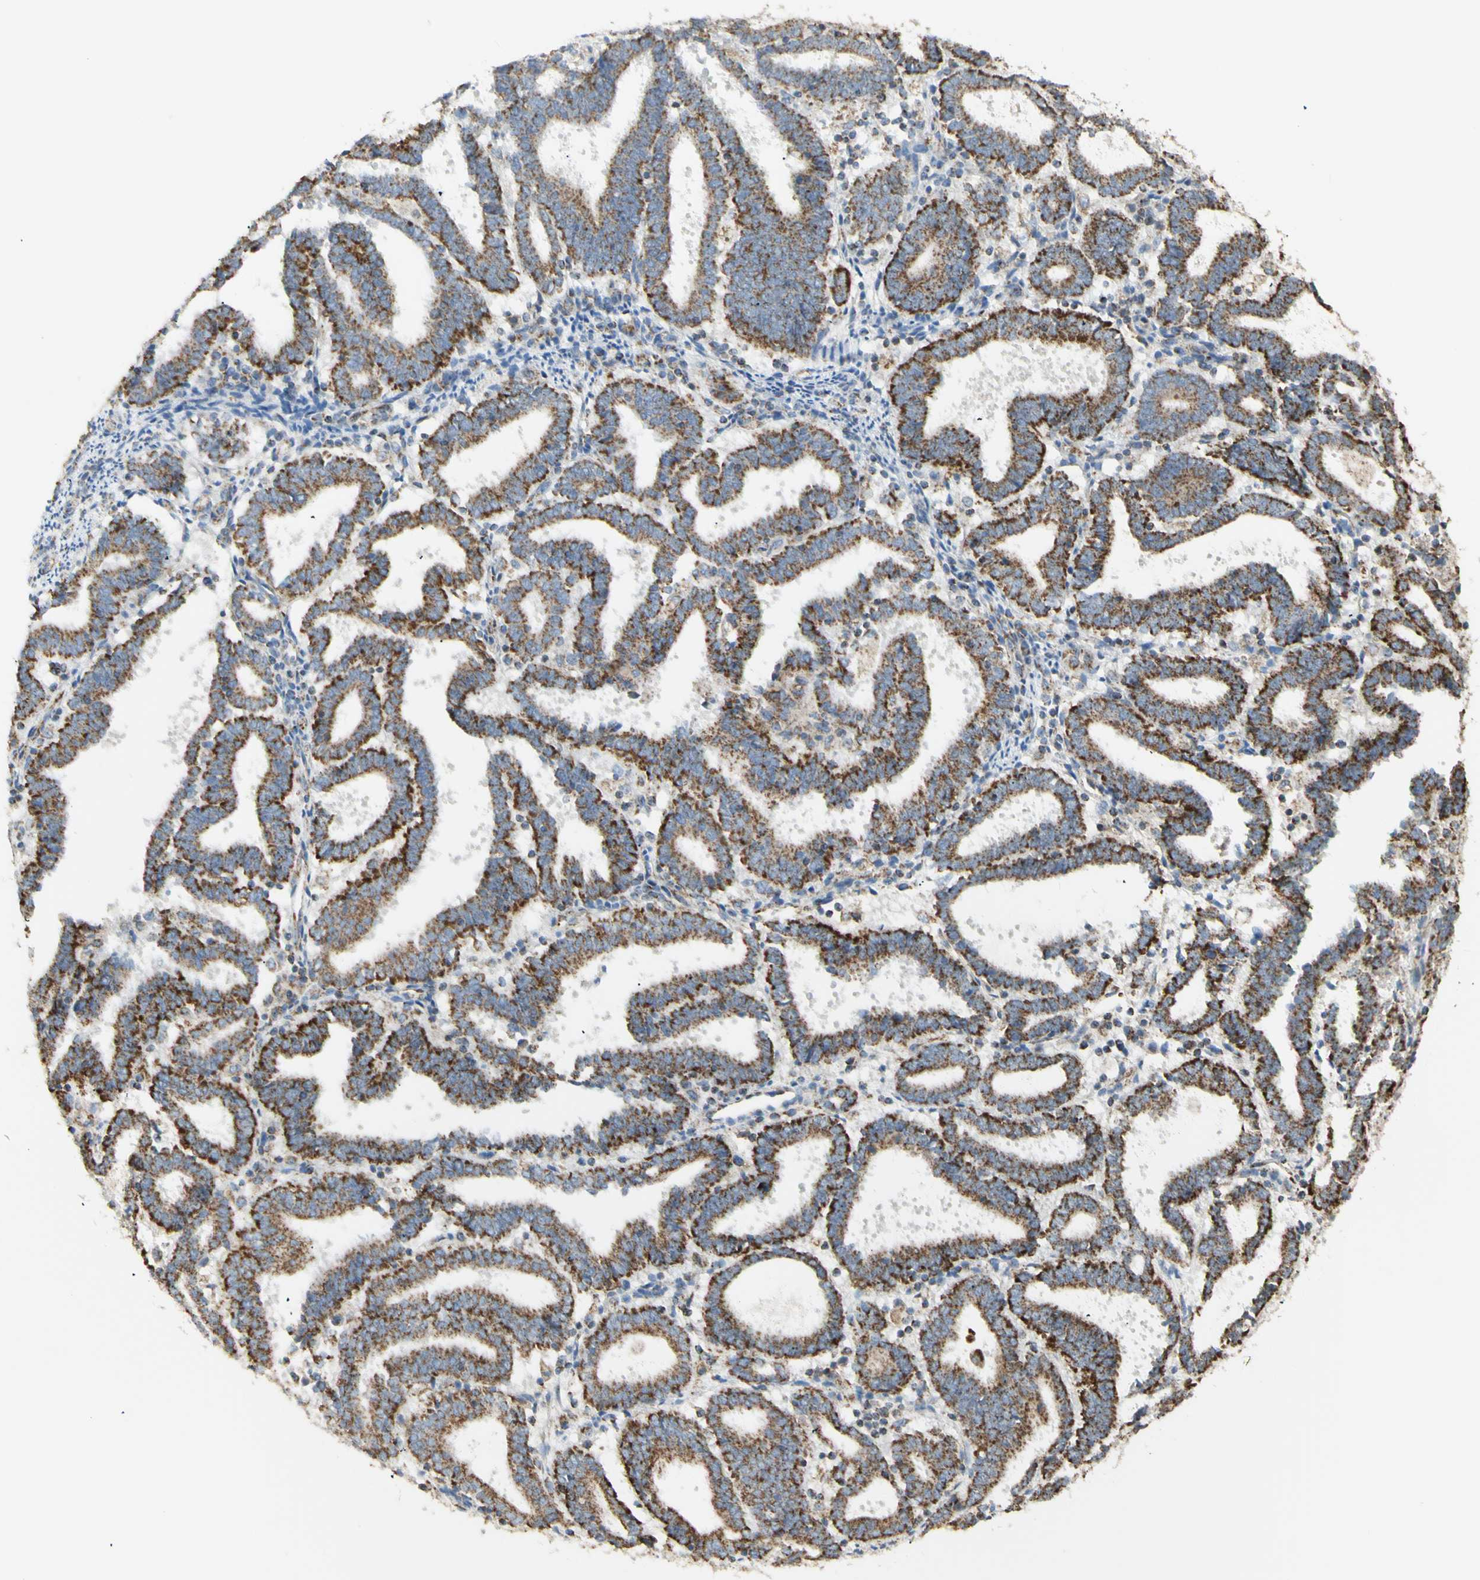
{"staining": {"intensity": "moderate", "quantity": ">75%", "location": "cytoplasmic/membranous"}, "tissue": "endometrial cancer", "cell_type": "Tumor cells", "image_type": "cancer", "snomed": [{"axis": "morphology", "description": "Adenocarcinoma, NOS"}, {"axis": "topography", "description": "Uterus"}], "caption": "Endometrial adenocarcinoma stained with DAB (3,3'-diaminobenzidine) immunohistochemistry reveals medium levels of moderate cytoplasmic/membranous positivity in approximately >75% of tumor cells.", "gene": "LETM1", "patient": {"sex": "female", "age": 83}}